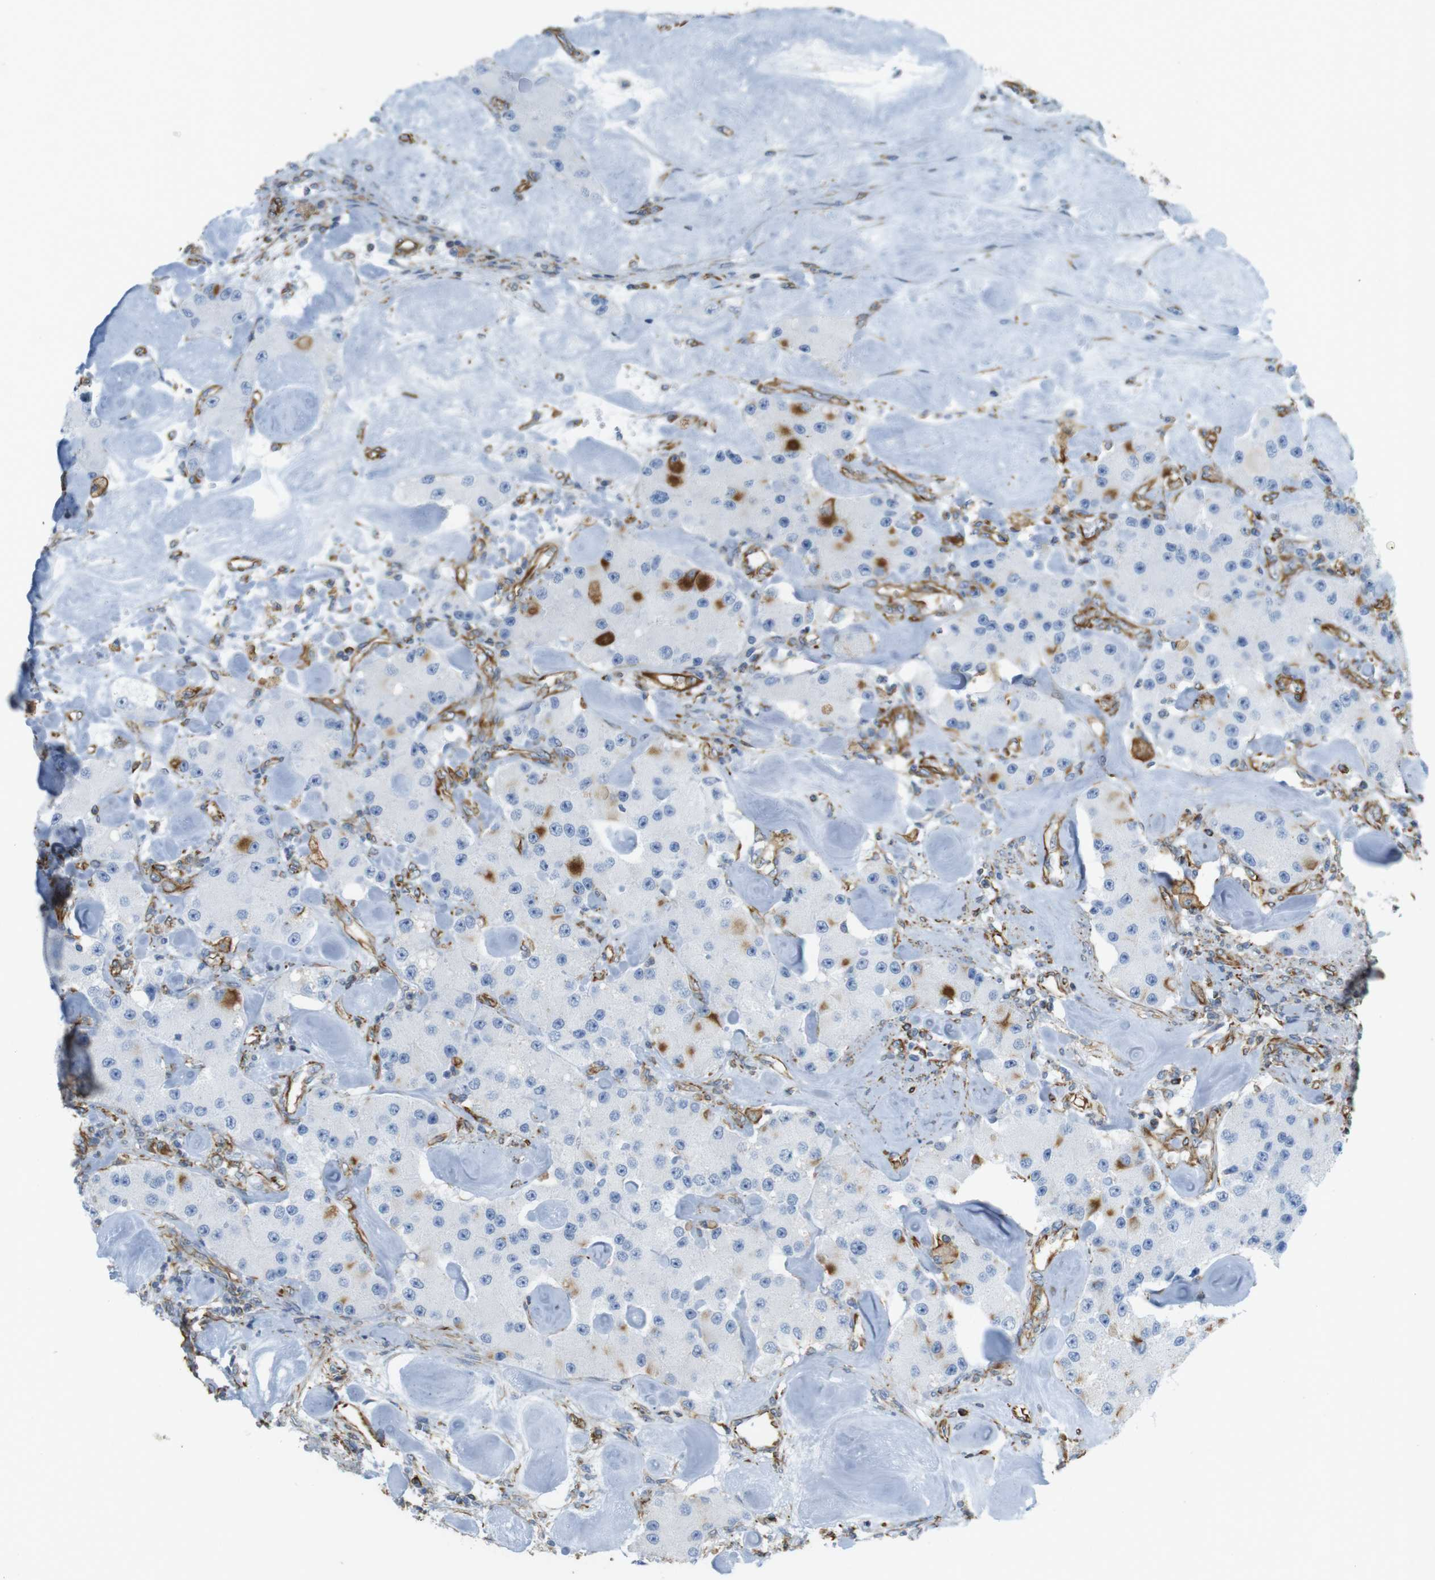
{"staining": {"intensity": "negative", "quantity": "none", "location": "none"}, "tissue": "carcinoid", "cell_type": "Tumor cells", "image_type": "cancer", "snomed": [{"axis": "morphology", "description": "Carcinoid, malignant, NOS"}, {"axis": "topography", "description": "Pancreas"}], "caption": "Carcinoid was stained to show a protein in brown. There is no significant expression in tumor cells.", "gene": "MS4A10", "patient": {"sex": "male", "age": 41}}